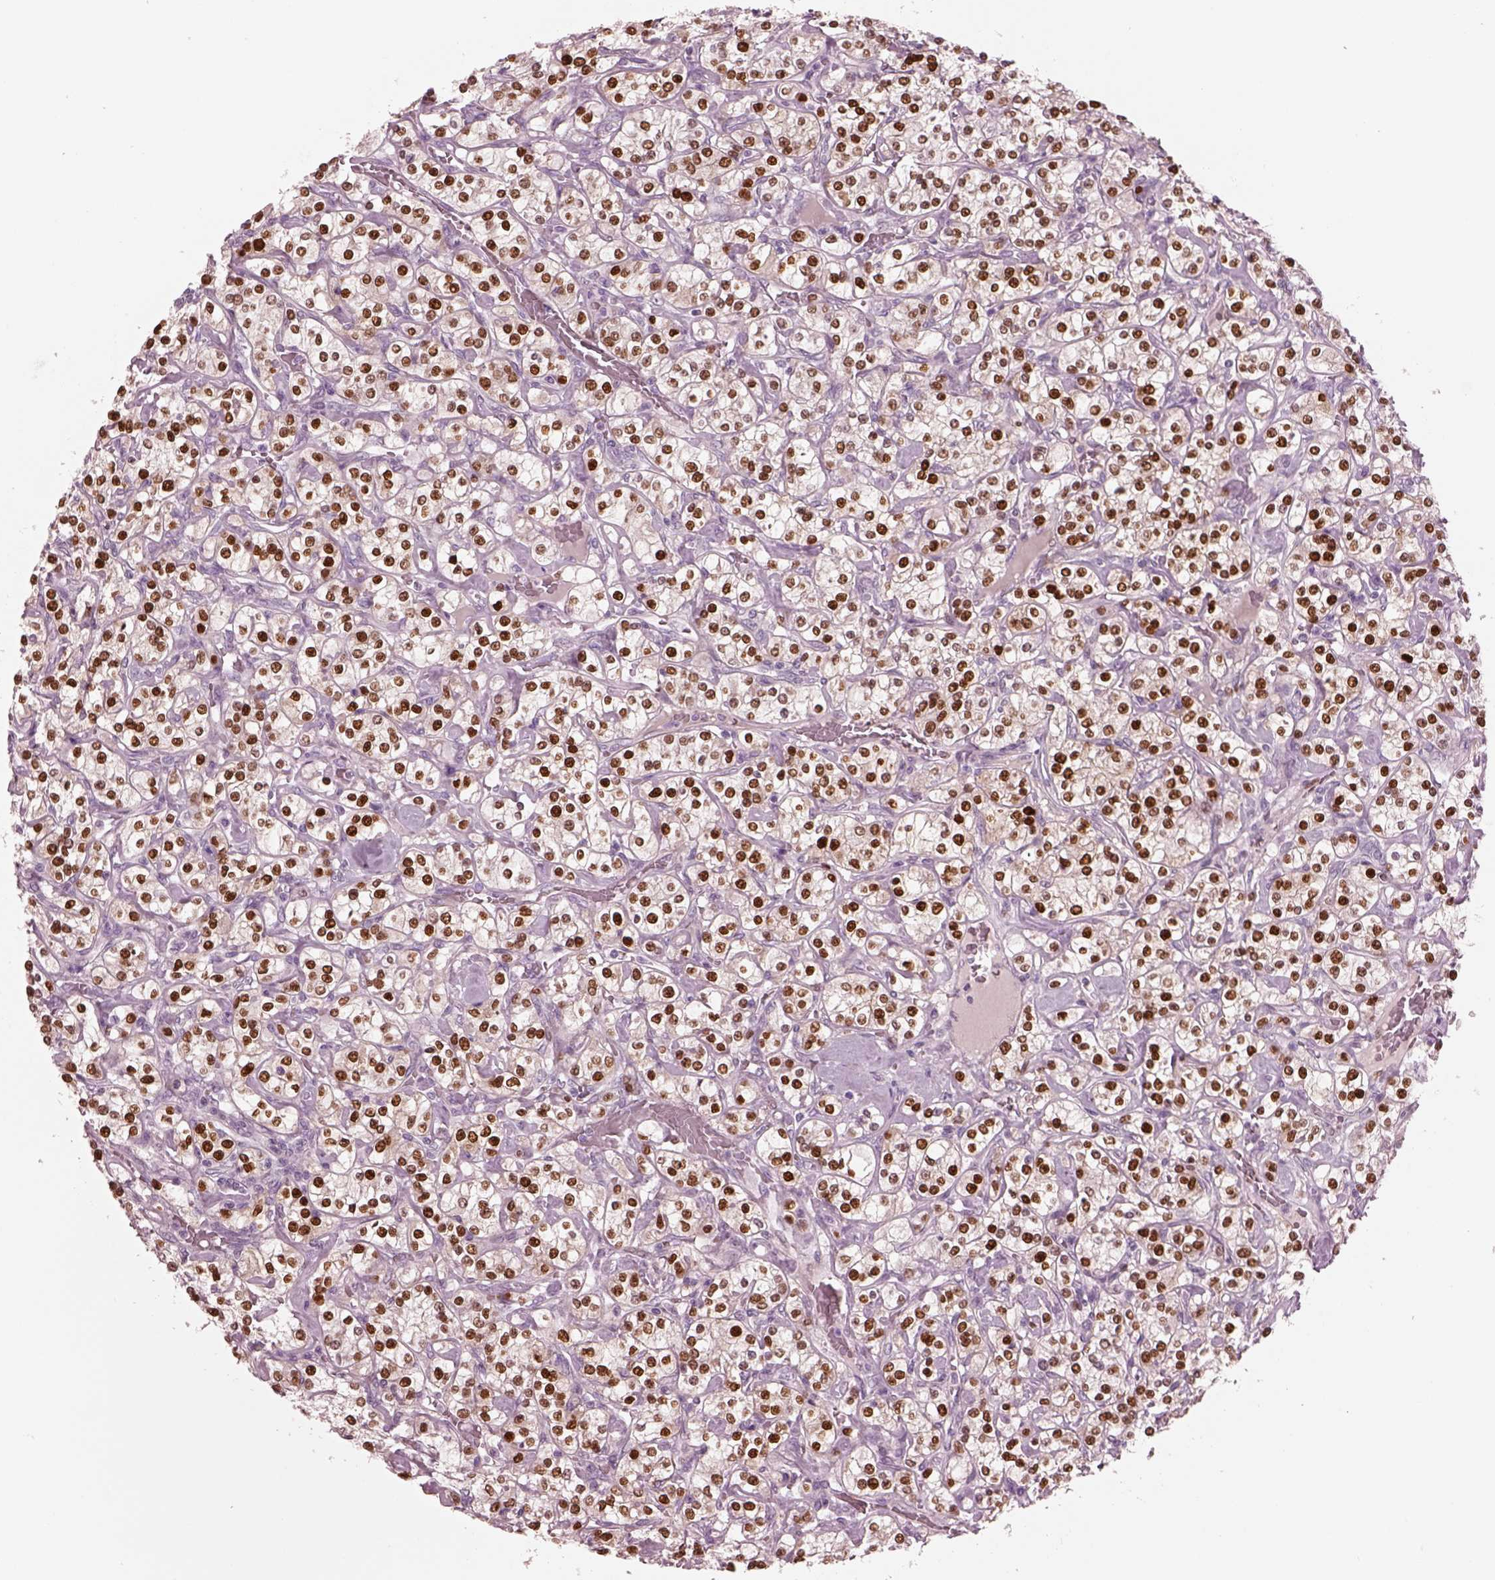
{"staining": {"intensity": "strong", "quantity": ">75%", "location": "nuclear"}, "tissue": "renal cancer", "cell_type": "Tumor cells", "image_type": "cancer", "snomed": [{"axis": "morphology", "description": "Adenocarcinoma, NOS"}, {"axis": "topography", "description": "Kidney"}], "caption": "Strong nuclear protein staining is present in approximately >75% of tumor cells in renal adenocarcinoma.", "gene": "SOX9", "patient": {"sex": "male", "age": 77}}